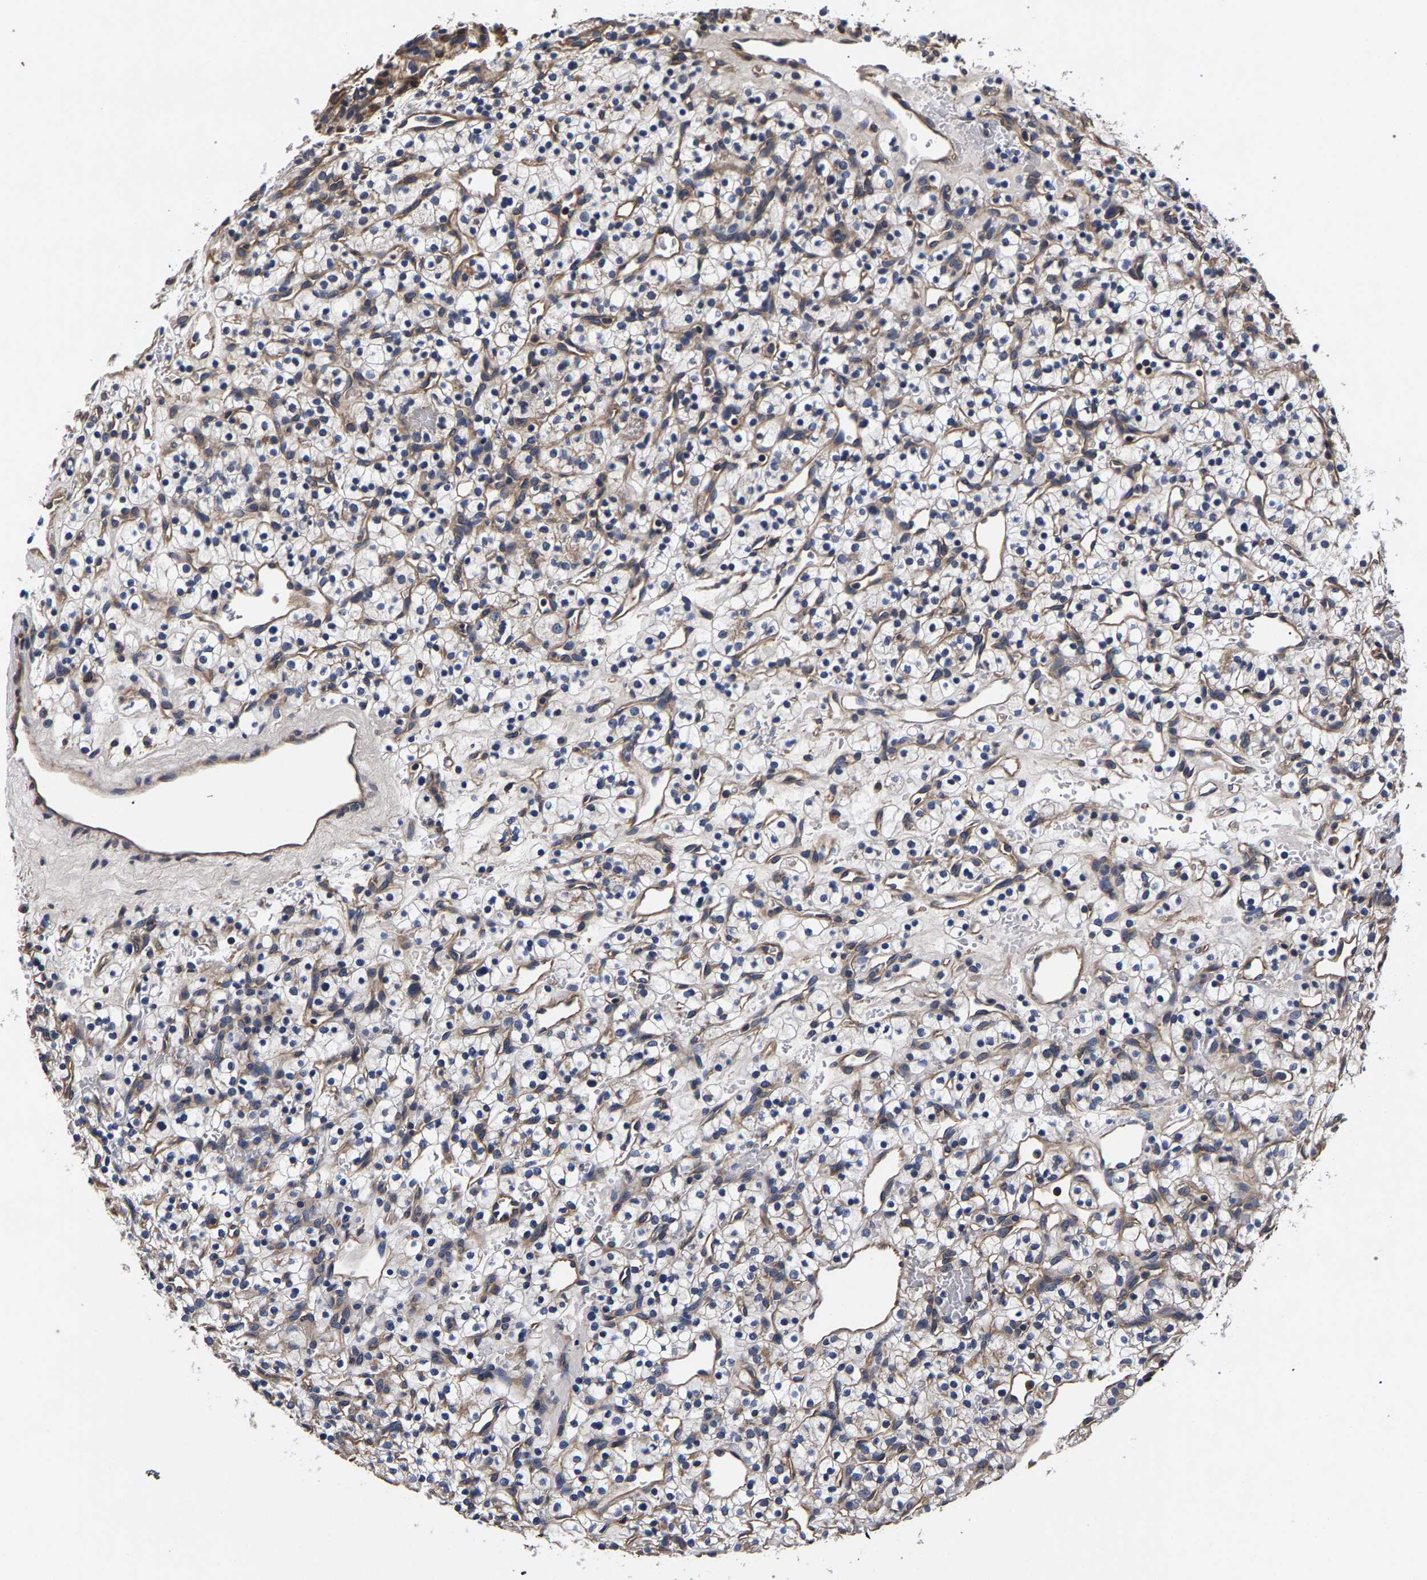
{"staining": {"intensity": "weak", "quantity": "<25%", "location": "cytoplasmic/membranous"}, "tissue": "renal cancer", "cell_type": "Tumor cells", "image_type": "cancer", "snomed": [{"axis": "morphology", "description": "Adenocarcinoma, NOS"}, {"axis": "topography", "description": "Kidney"}], "caption": "Adenocarcinoma (renal) was stained to show a protein in brown. There is no significant staining in tumor cells.", "gene": "MARCHF7", "patient": {"sex": "female", "age": 57}}